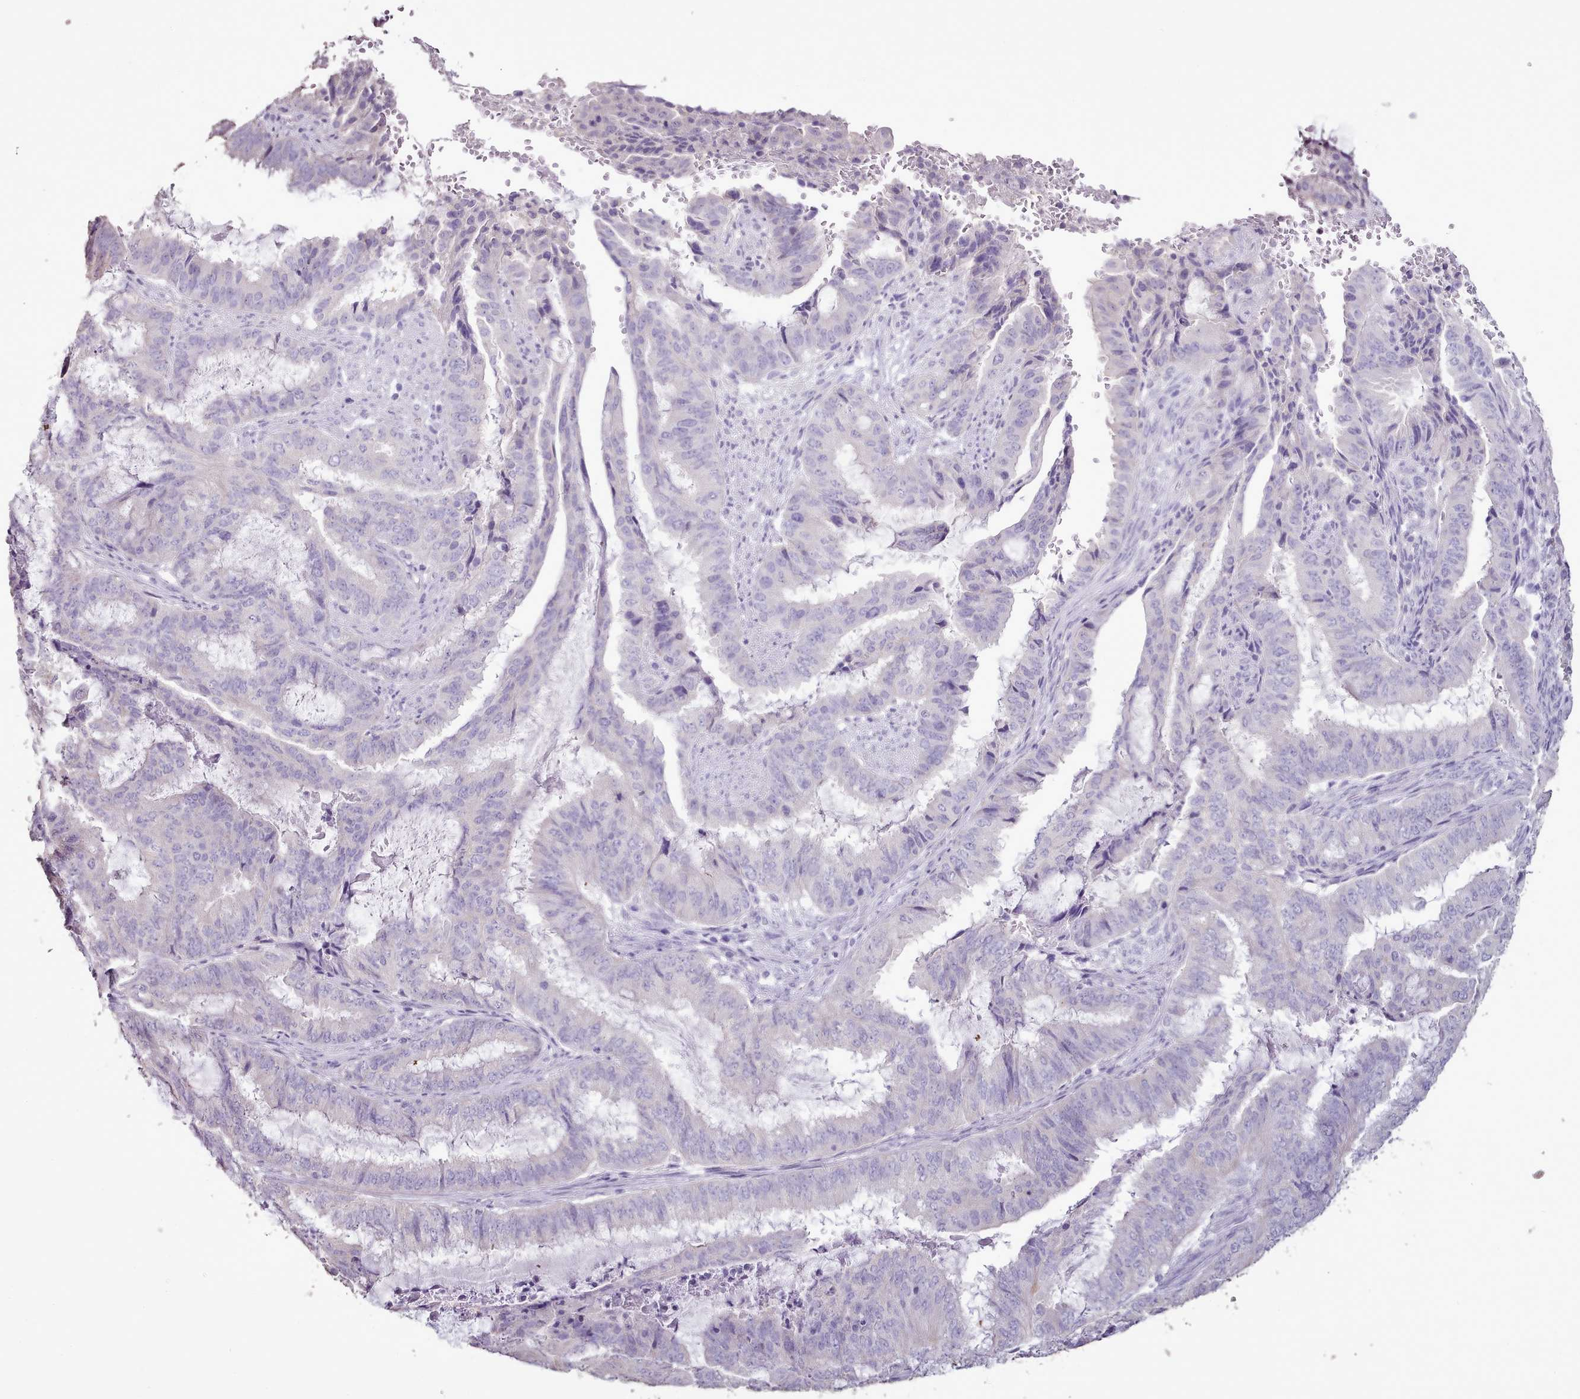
{"staining": {"intensity": "negative", "quantity": "none", "location": "none"}, "tissue": "endometrial cancer", "cell_type": "Tumor cells", "image_type": "cancer", "snomed": [{"axis": "morphology", "description": "Adenocarcinoma, NOS"}, {"axis": "topography", "description": "Endometrium"}], "caption": "Endometrial adenocarcinoma was stained to show a protein in brown. There is no significant positivity in tumor cells.", "gene": "BLOC1S2", "patient": {"sex": "female", "age": 51}}